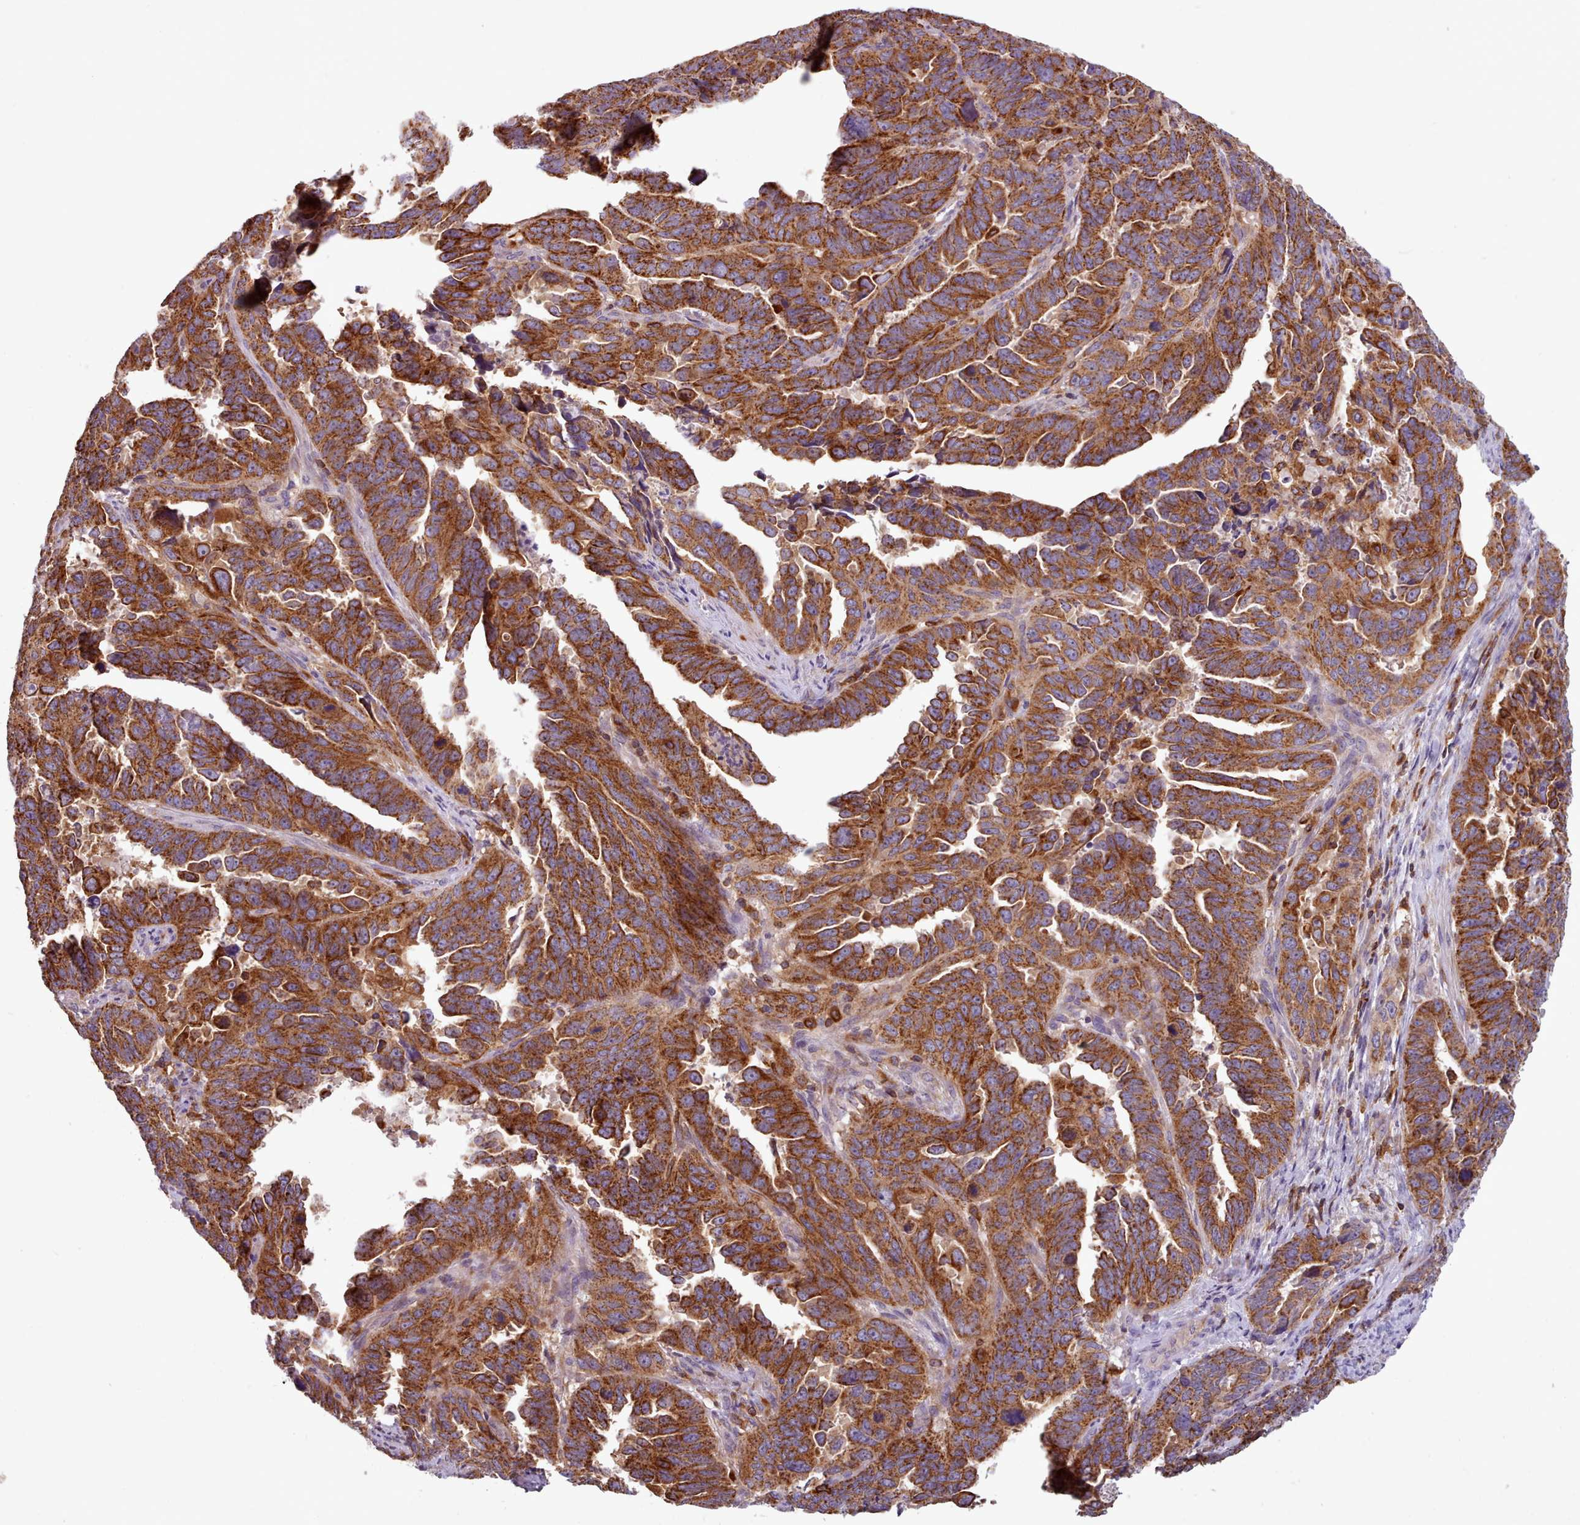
{"staining": {"intensity": "strong", "quantity": ">75%", "location": "cytoplasmic/membranous"}, "tissue": "endometrial cancer", "cell_type": "Tumor cells", "image_type": "cancer", "snomed": [{"axis": "morphology", "description": "Adenocarcinoma, NOS"}, {"axis": "topography", "description": "Endometrium"}], "caption": "IHC micrograph of neoplastic tissue: endometrial cancer (adenocarcinoma) stained using immunohistochemistry reveals high levels of strong protein expression localized specifically in the cytoplasmic/membranous of tumor cells, appearing as a cytoplasmic/membranous brown color.", "gene": "CRYBG1", "patient": {"sex": "female", "age": 65}}